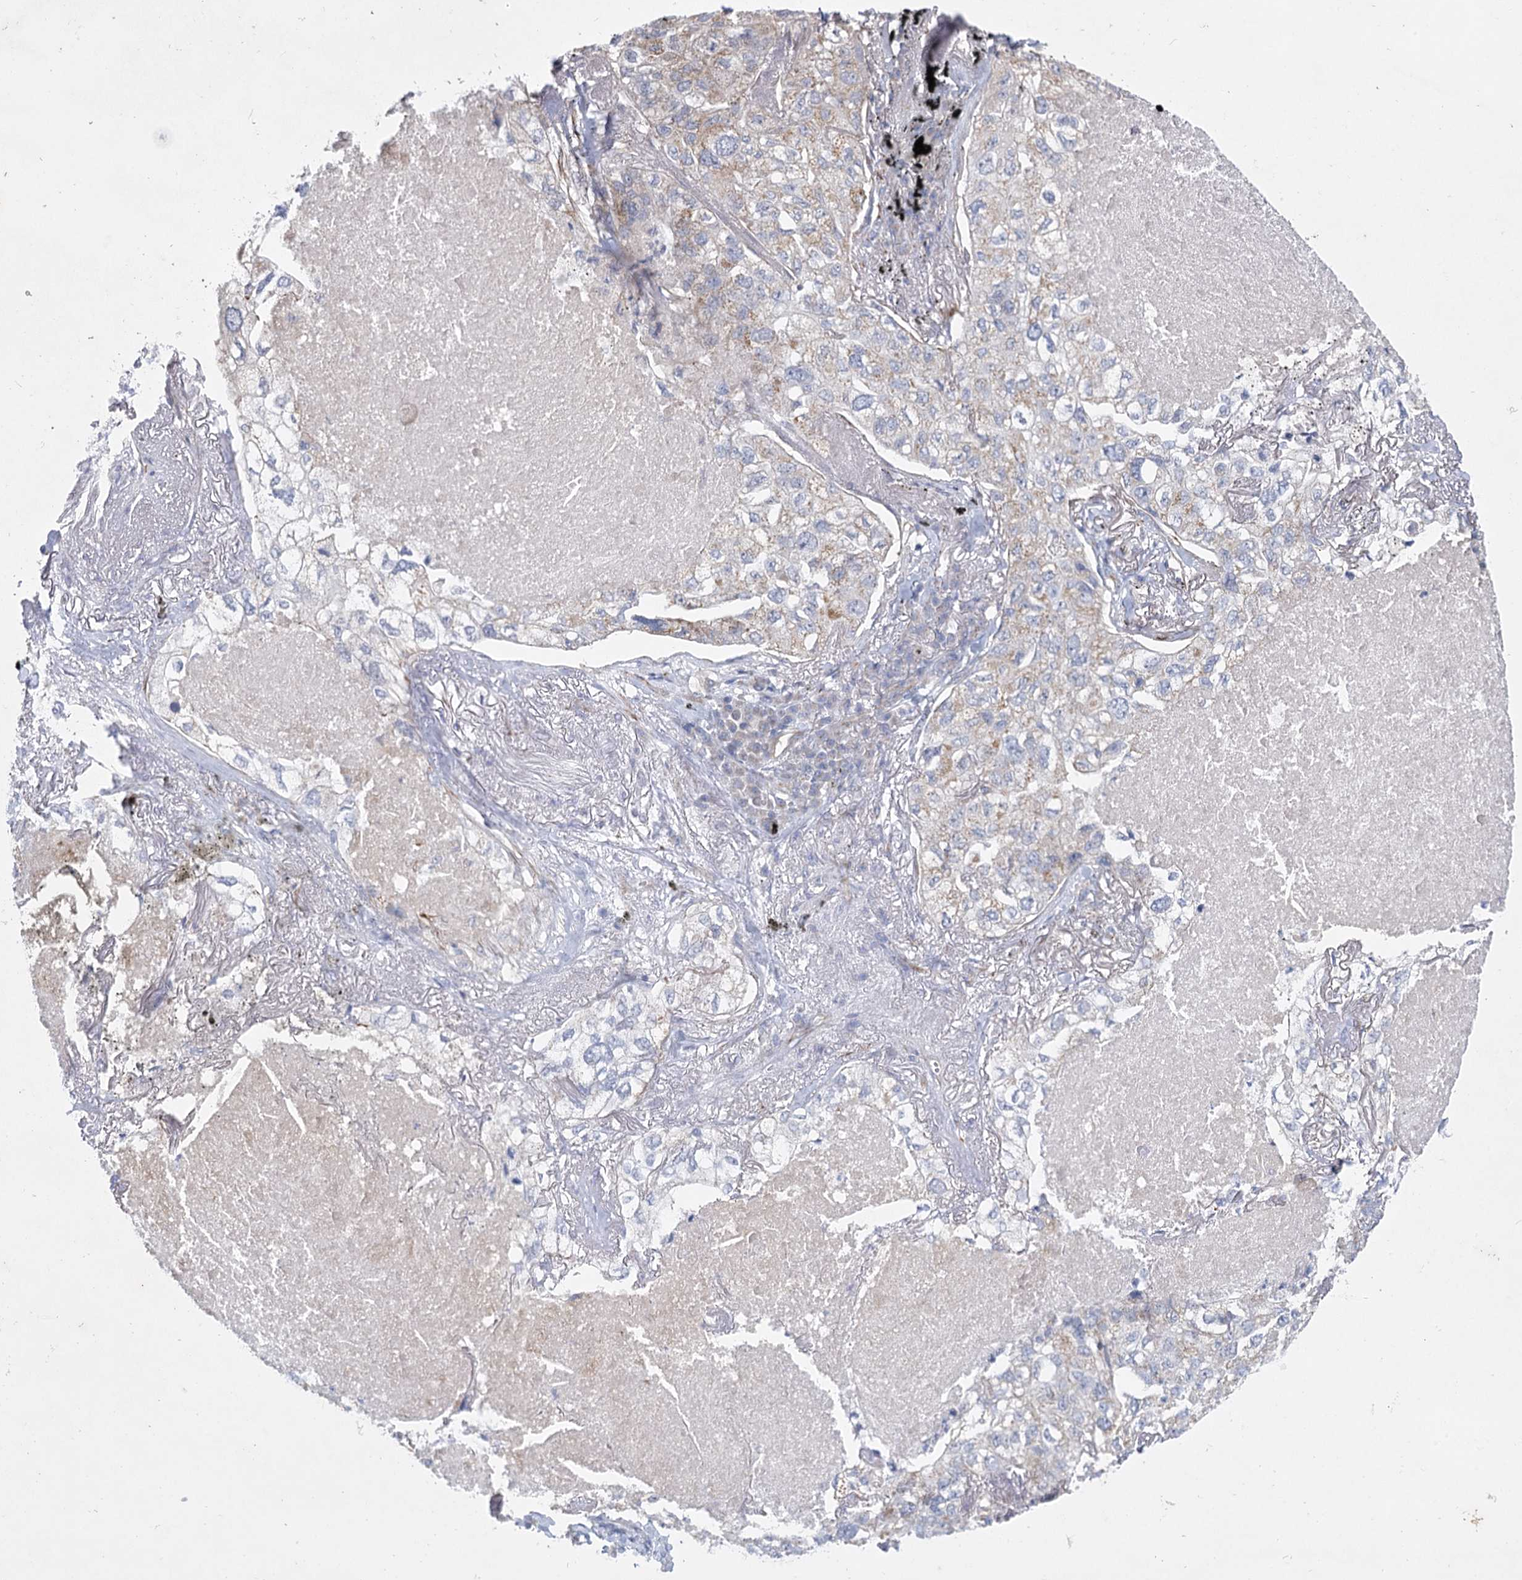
{"staining": {"intensity": "negative", "quantity": "none", "location": "none"}, "tissue": "lung cancer", "cell_type": "Tumor cells", "image_type": "cancer", "snomed": [{"axis": "morphology", "description": "Adenocarcinoma, NOS"}, {"axis": "topography", "description": "Lung"}], "caption": "Photomicrograph shows no significant protein positivity in tumor cells of adenocarcinoma (lung).", "gene": "DHTKD1", "patient": {"sex": "male", "age": 65}}